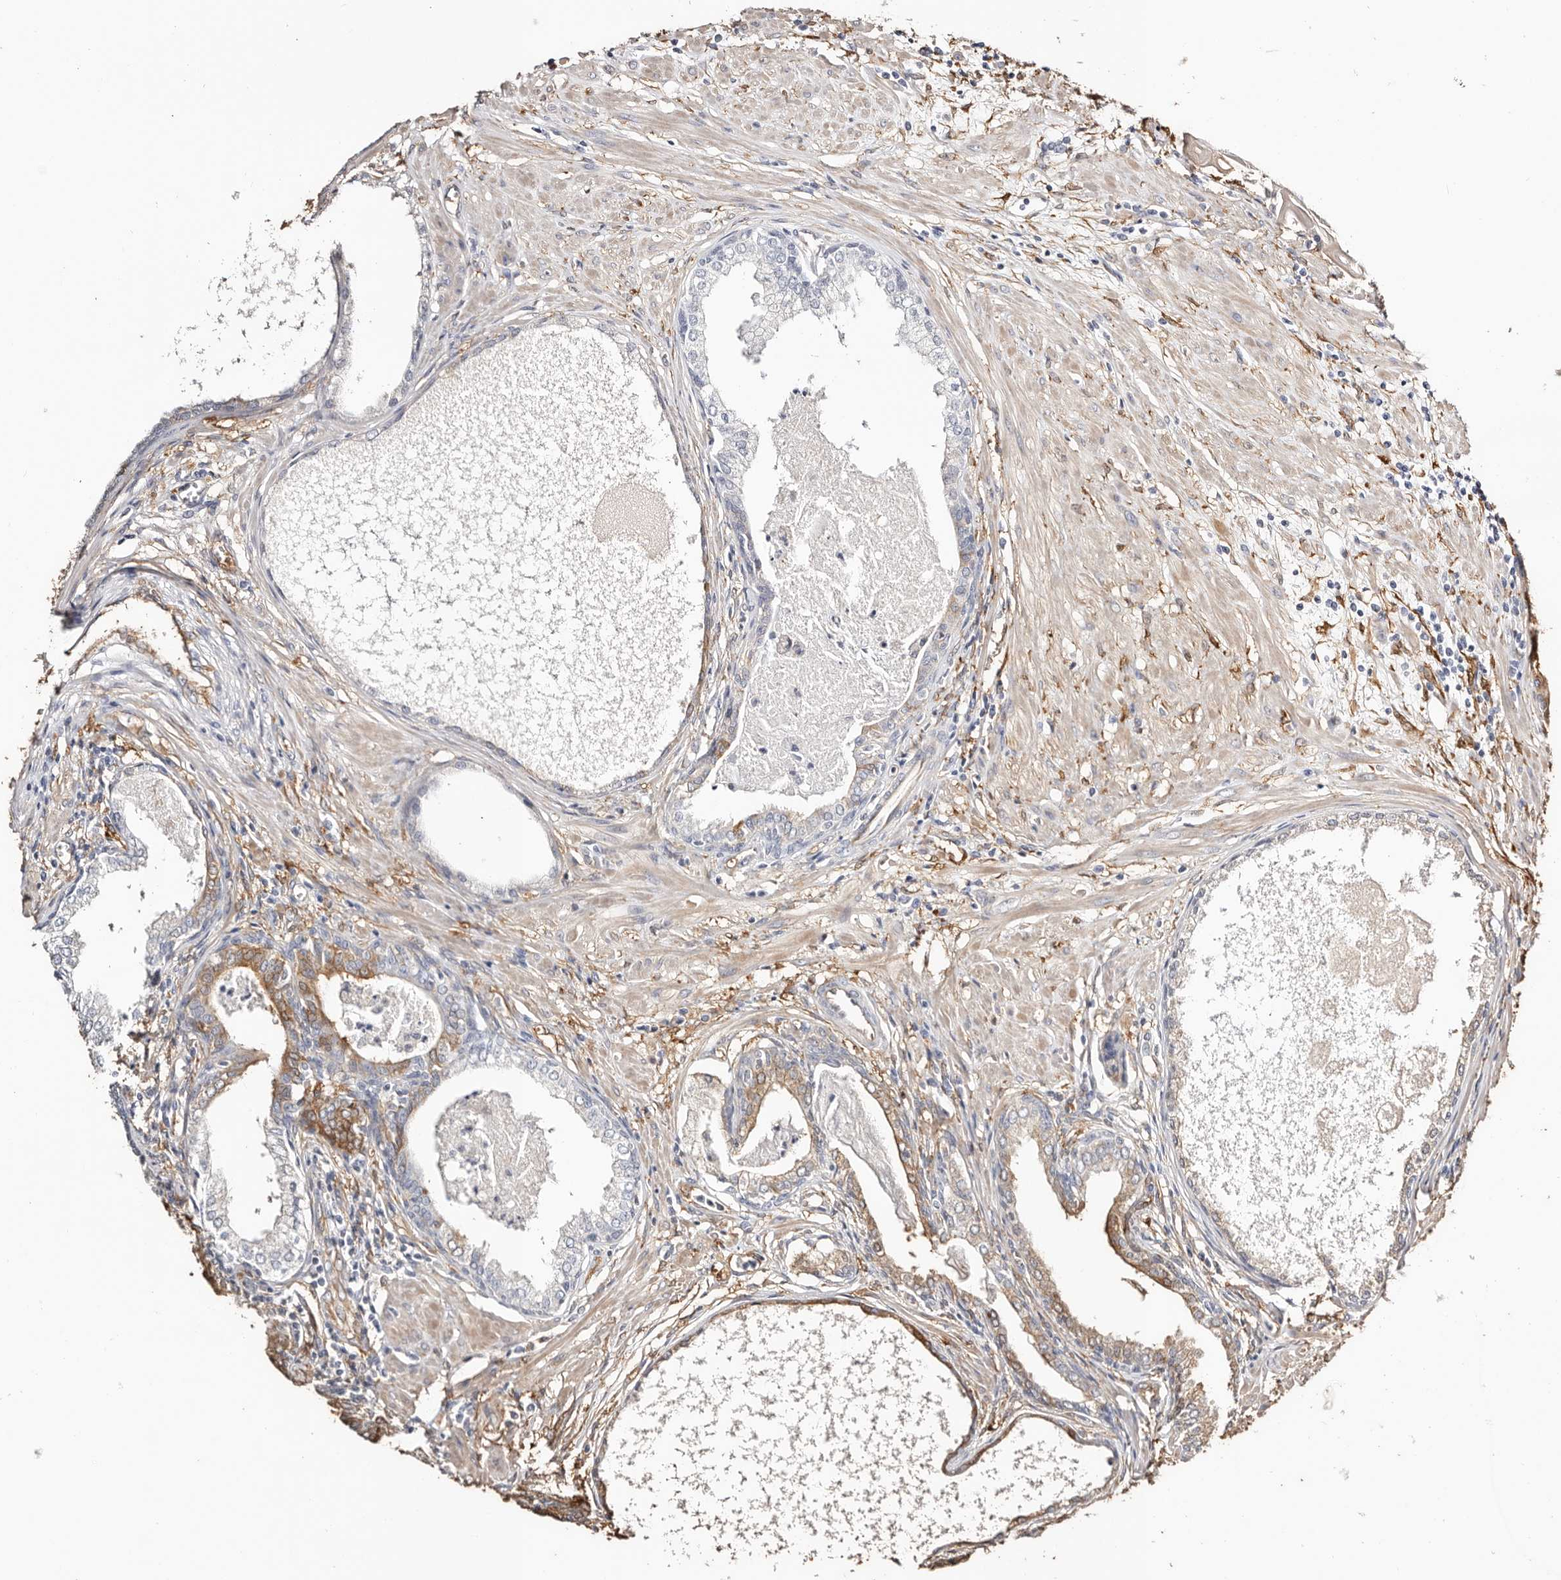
{"staining": {"intensity": "moderate", "quantity": "<25%", "location": "cytoplasmic/membranous"}, "tissue": "prostate cancer", "cell_type": "Tumor cells", "image_type": "cancer", "snomed": [{"axis": "morphology", "description": "Adenocarcinoma, High grade"}, {"axis": "topography", "description": "Prostate"}], "caption": "This image shows IHC staining of human prostate cancer, with low moderate cytoplasmic/membranous expression in about <25% of tumor cells.", "gene": "TGM2", "patient": {"sex": "male", "age": 62}}